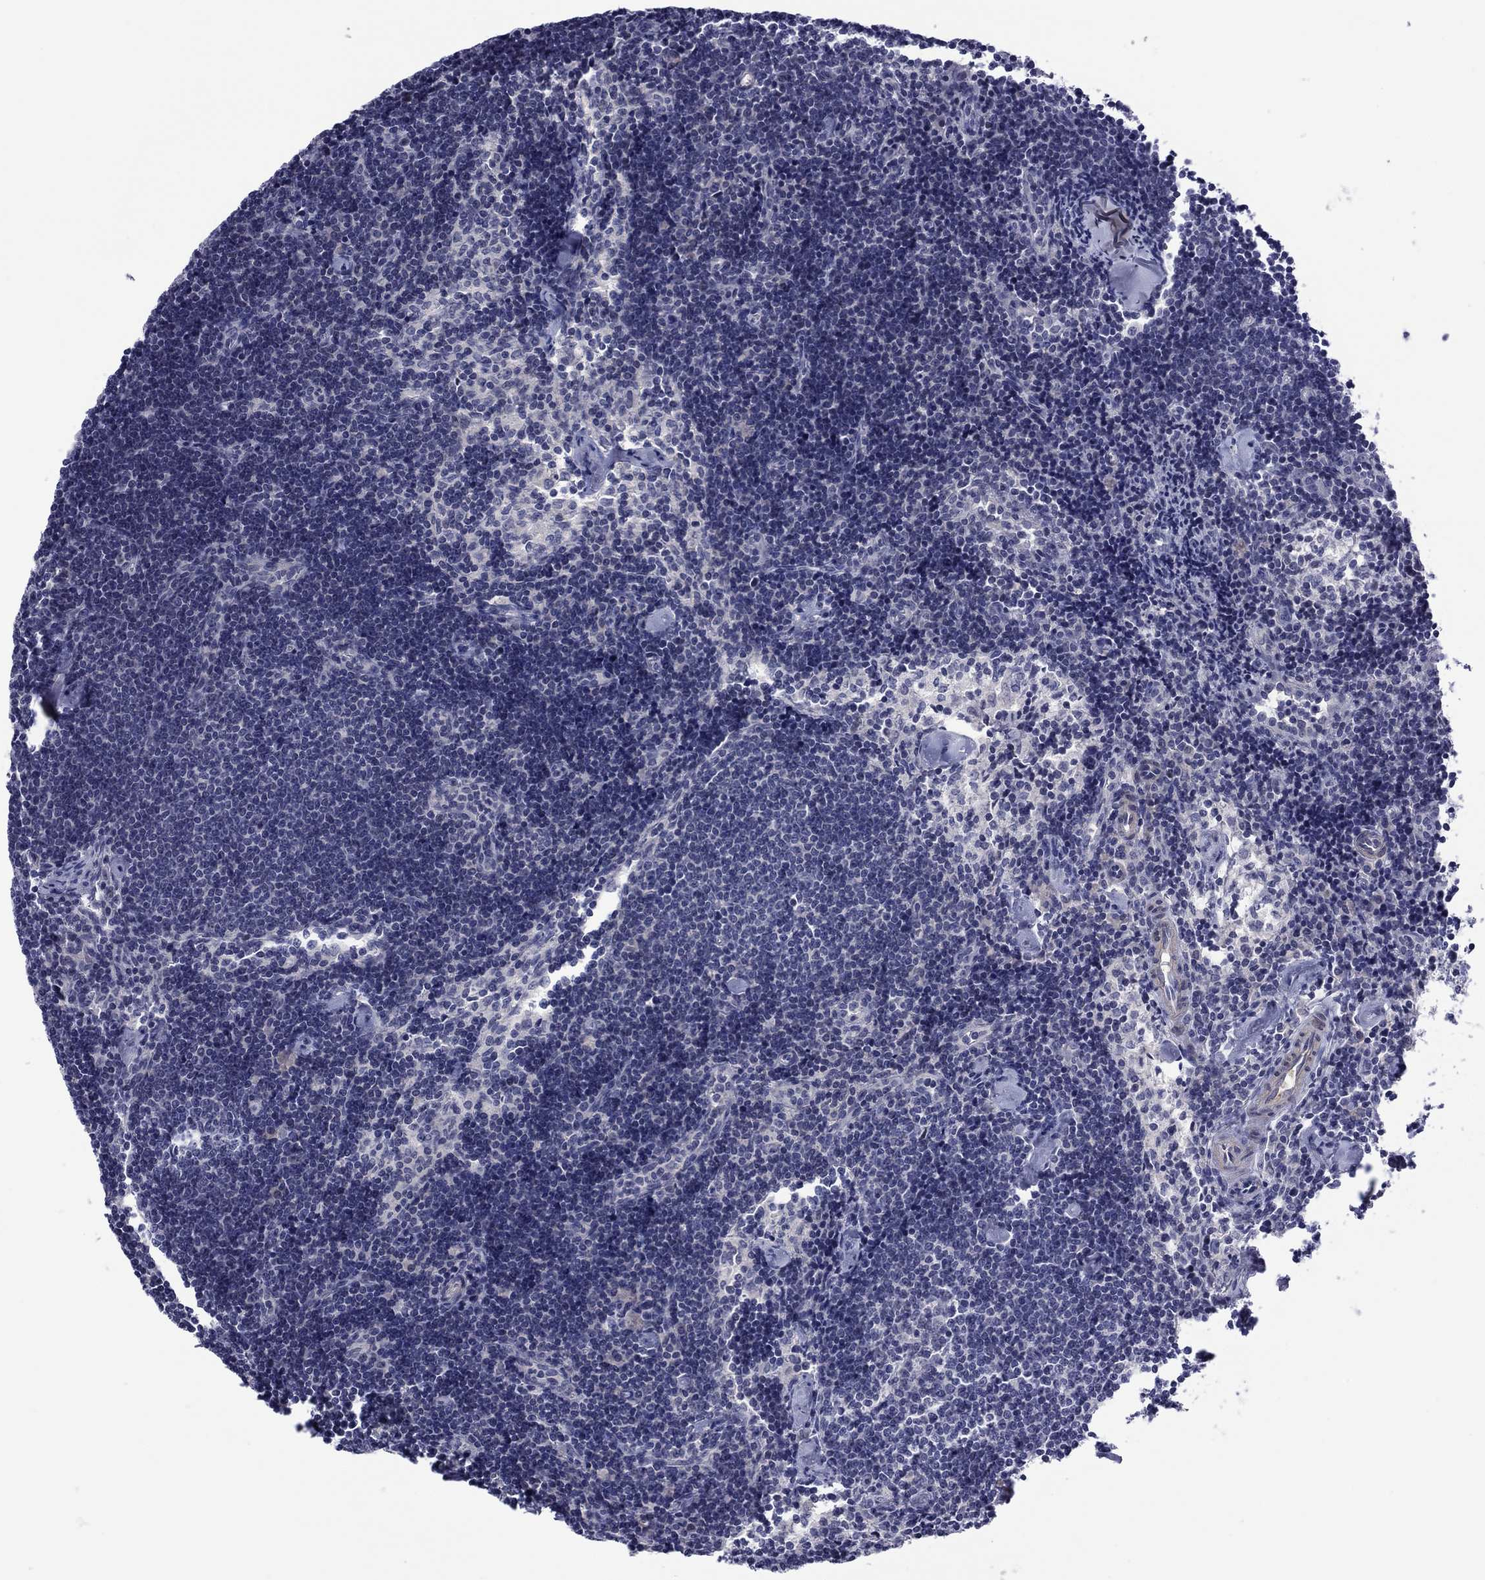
{"staining": {"intensity": "negative", "quantity": "none", "location": "none"}, "tissue": "lymph node", "cell_type": "Germinal center cells", "image_type": "normal", "snomed": [{"axis": "morphology", "description": "Normal tissue, NOS"}, {"axis": "topography", "description": "Lymph node"}], "caption": "High power microscopy histopathology image of an immunohistochemistry photomicrograph of normal lymph node, revealing no significant positivity in germinal center cells. Brightfield microscopy of immunohistochemistry stained with DAB (3,3'-diaminobenzidine) (brown) and hematoxylin (blue), captured at high magnification.", "gene": "POU5F2", "patient": {"sex": "female", "age": 42}}